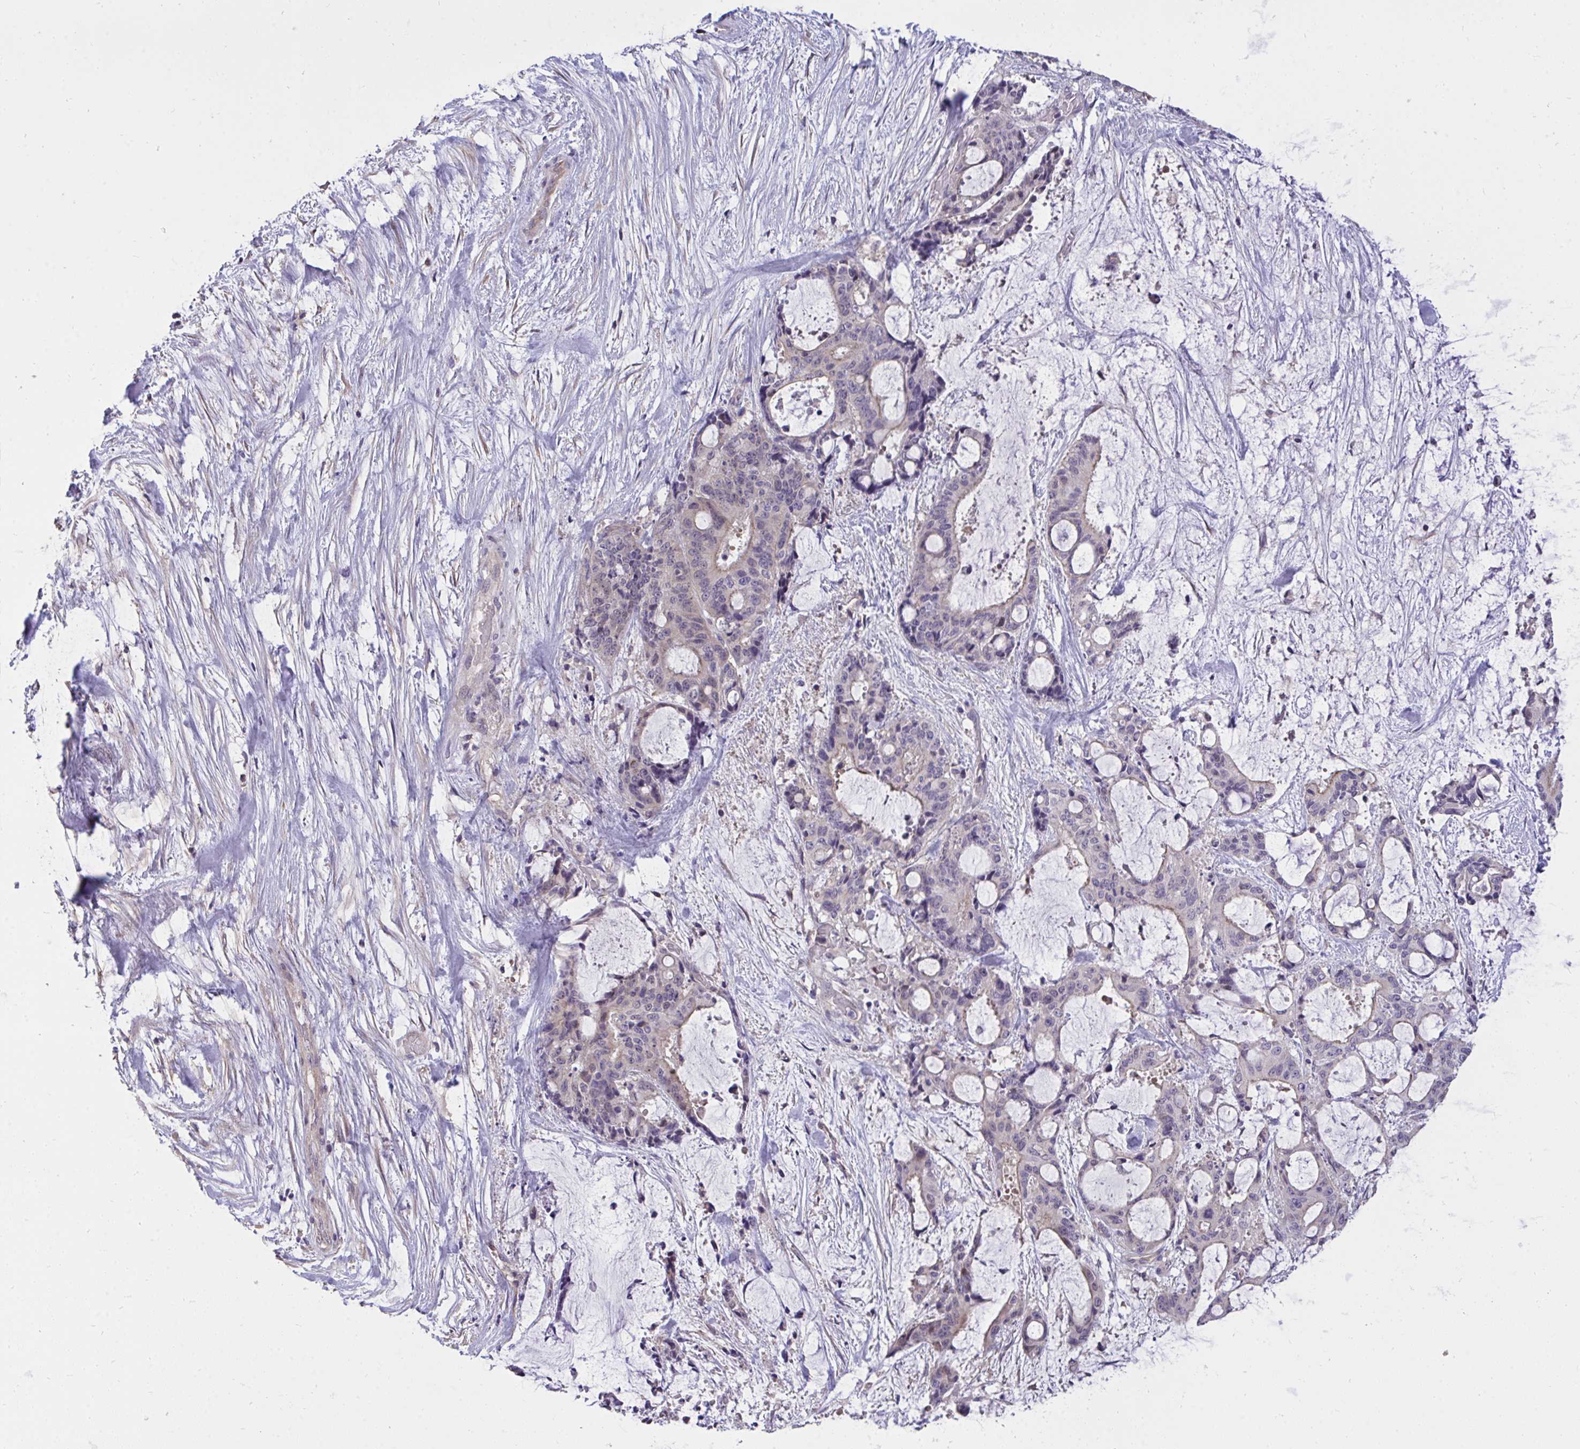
{"staining": {"intensity": "moderate", "quantity": "<25%", "location": "cytoplasmic/membranous"}, "tissue": "liver cancer", "cell_type": "Tumor cells", "image_type": "cancer", "snomed": [{"axis": "morphology", "description": "Normal tissue, NOS"}, {"axis": "morphology", "description": "Cholangiocarcinoma"}, {"axis": "topography", "description": "Liver"}, {"axis": "topography", "description": "Peripheral nerve tissue"}], "caption": "Human liver cancer stained with a brown dye shows moderate cytoplasmic/membranous positive positivity in approximately <25% of tumor cells.", "gene": "C19orf54", "patient": {"sex": "female", "age": 73}}